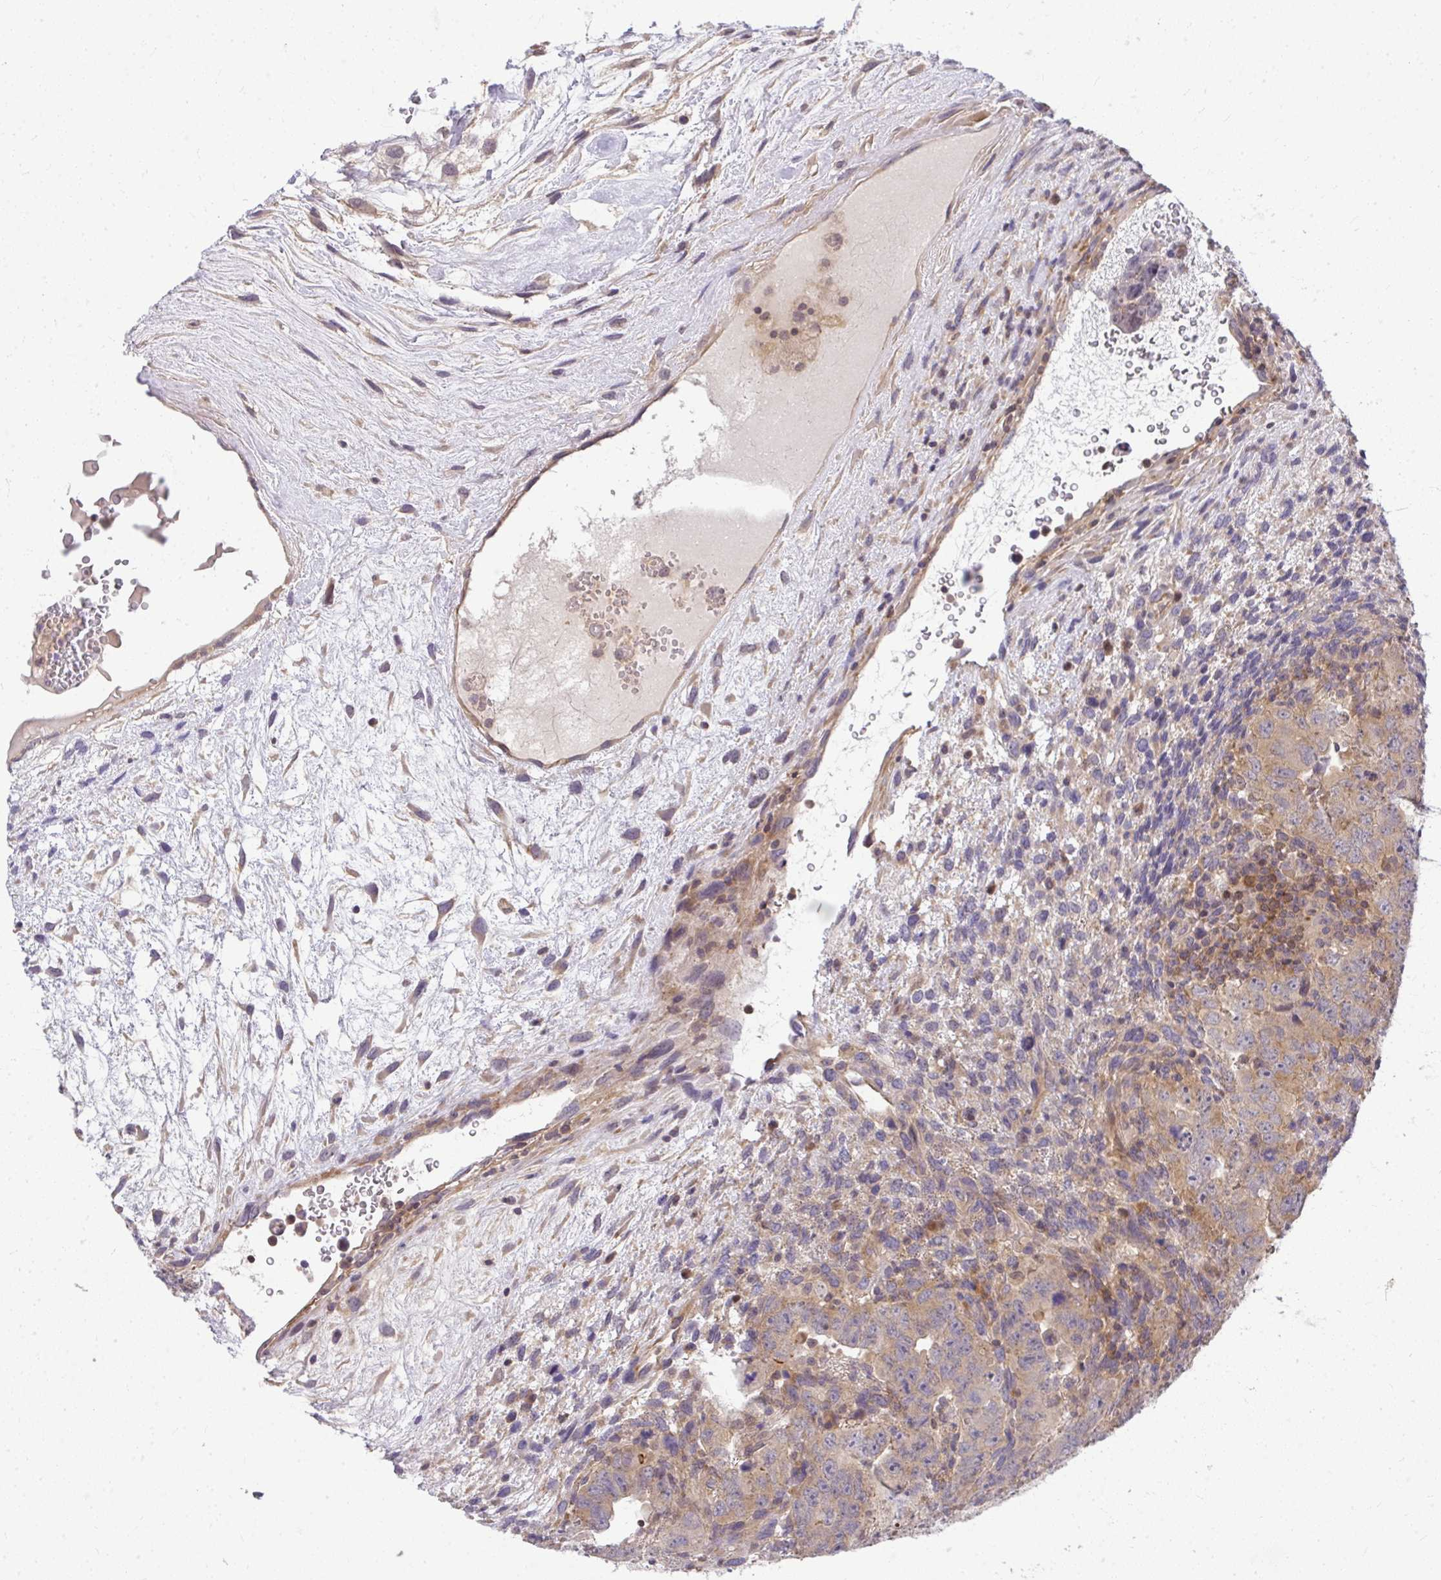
{"staining": {"intensity": "moderate", "quantity": ">75%", "location": "cytoplasmic/membranous"}, "tissue": "testis cancer", "cell_type": "Tumor cells", "image_type": "cancer", "snomed": [{"axis": "morphology", "description": "Carcinoma, Embryonal, NOS"}, {"axis": "topography", "description": "Testis"}], "caption": "This histopathology image exhibits immunohistochemistry (IHC) staining of embryonal carcinoma (testis), with medium moderate cytoplasmic/membranous positivity in approximately >75% of tumor cells.", "gene": "HDHD2", "patient": {"sex": "male", "age": 24}}